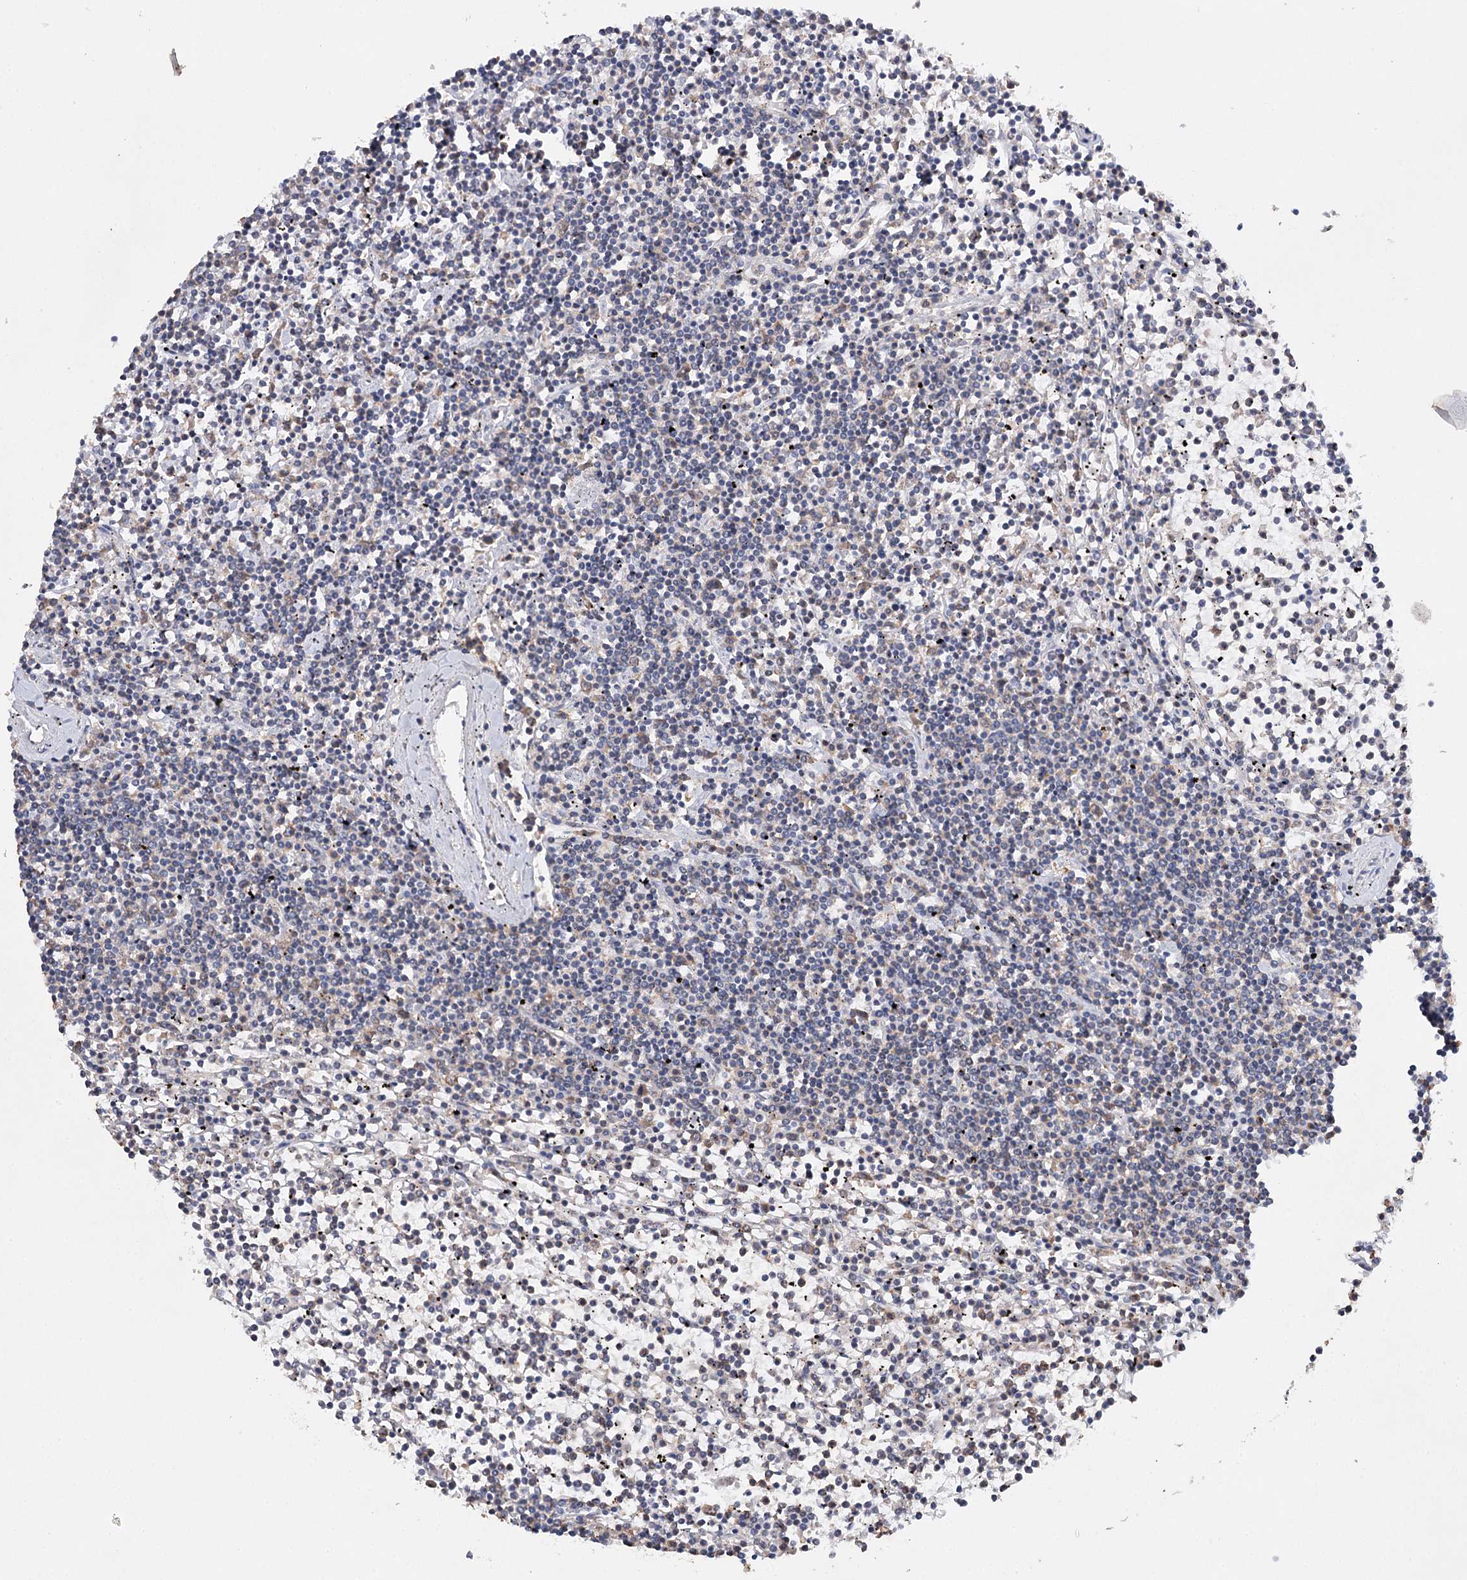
{"staining": {"intensity": "negative", "quantity": "none", "location": "none"}, "tissue": "lymphoma", "cell_type": "Tumor cells", "image_type": "cancer", "snomed": [{"axis": "morphology", "description": "Malignant lymphoma, non-Hodgkin's type, Low grade"}, {"axis": "topography", "description": "Spleen"}], "caption": "Tumor cells are negative for brown protein staining in lymphoma.", "gene": "PIK3CB", "patient": {"sex": "female", "age": 19}}